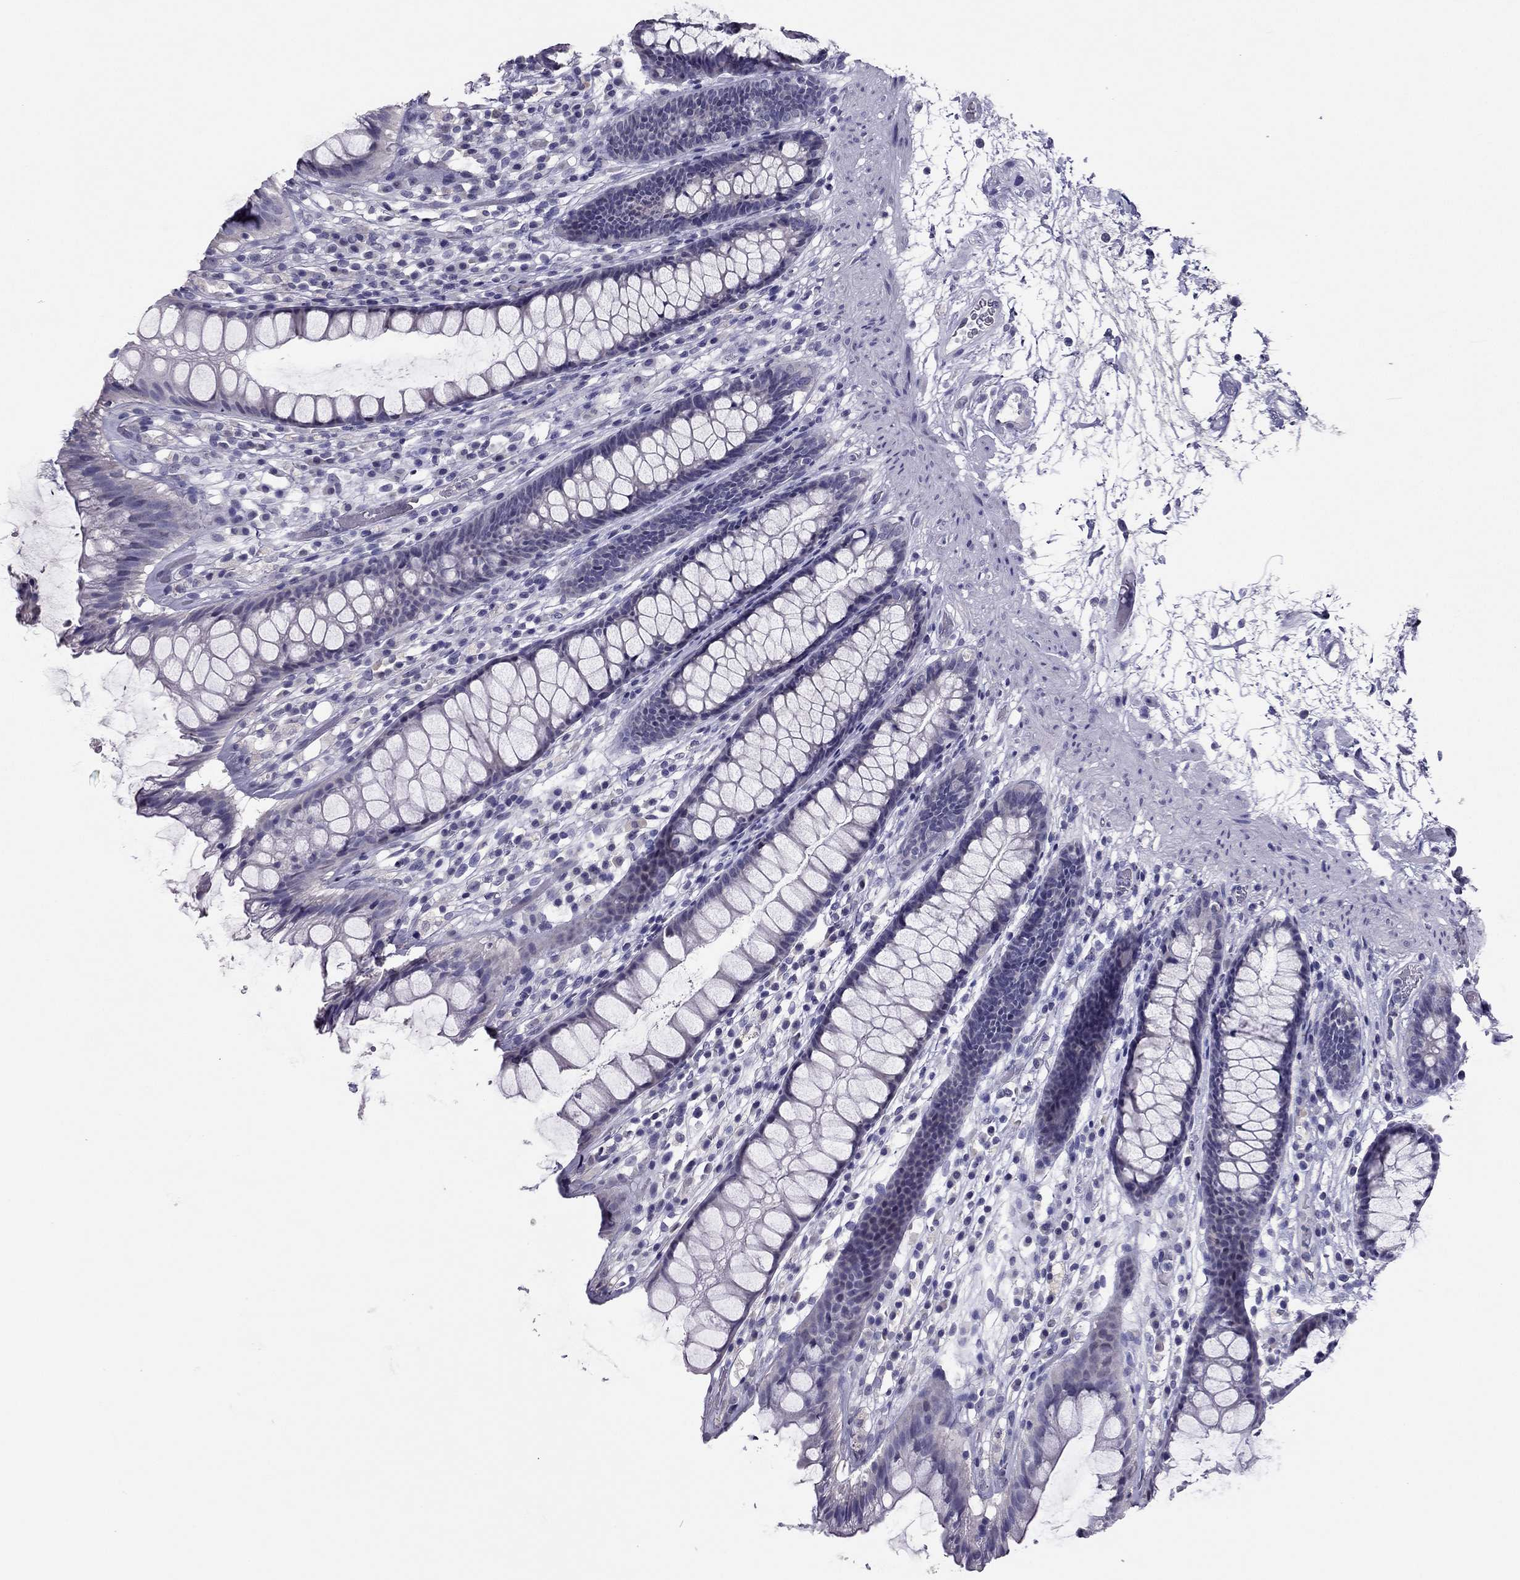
{"staining": {"intensity": "negative", "quantity": "none", "location": "none"}, "tissue": "rectum", "cell_type": "Glandular cells", "image_type": "normal", "snomed": [{"axis": "morphology", "description": "Normal tissue, NOS"}, {"axis": "topography", "description": "Rectum"}], "caption": "This is a image of immunohistochemistry (IHC) staining of unremarkable rectum, which shows no staining in glandular cells. (DAB immunohistochemistry (IHC), high magnification).", "gene": "RHO", "patient": {"sex": "male", "age": 72}}